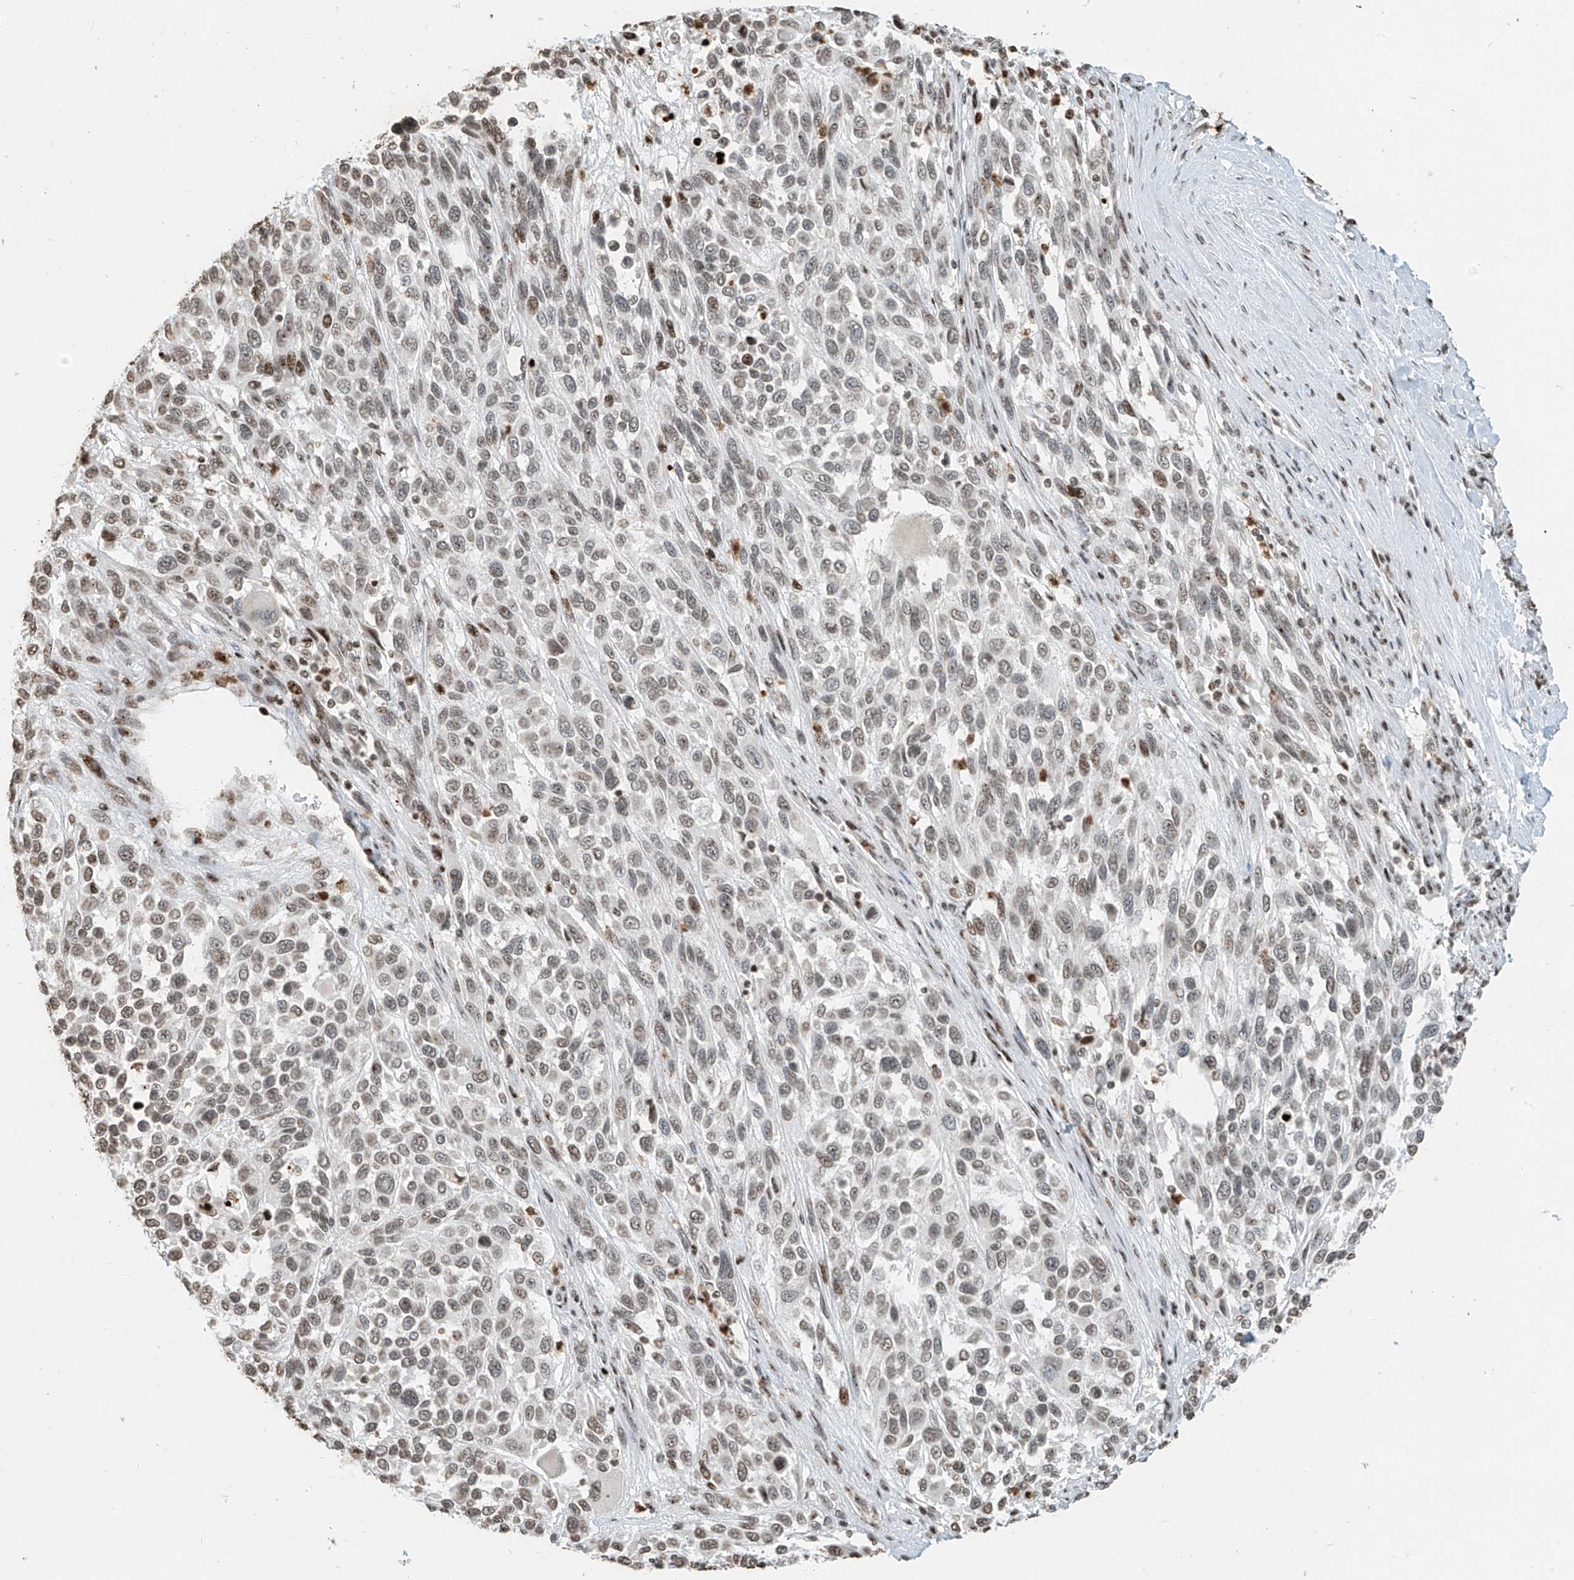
{"staining": {"intensity": "moderate", "quantity": "<25%", "location": "nuclear"}, "tissue": "melanoma", "cell_type": "Tumor cells", "image_type": "cancer", "snomed": [{"axis": "morphology", "description": "Malignant melanoma, Metastatic site"}, {"axis": "topography", "description": "Lymph node"}], "caption": "Malignant melanoma (metastatic site) was stained to show a protein in brown. There is low levels of moderate nuclear positivity in about <25% of tumor cells. (Stains: DAB (3,3'-diaminobenzidine) in brown, nuclei in blue, Microscopy: brightfield microscopy at high magnification).", "gene": "C17orf58", "patient": {"sex": "male", "age": 61}}